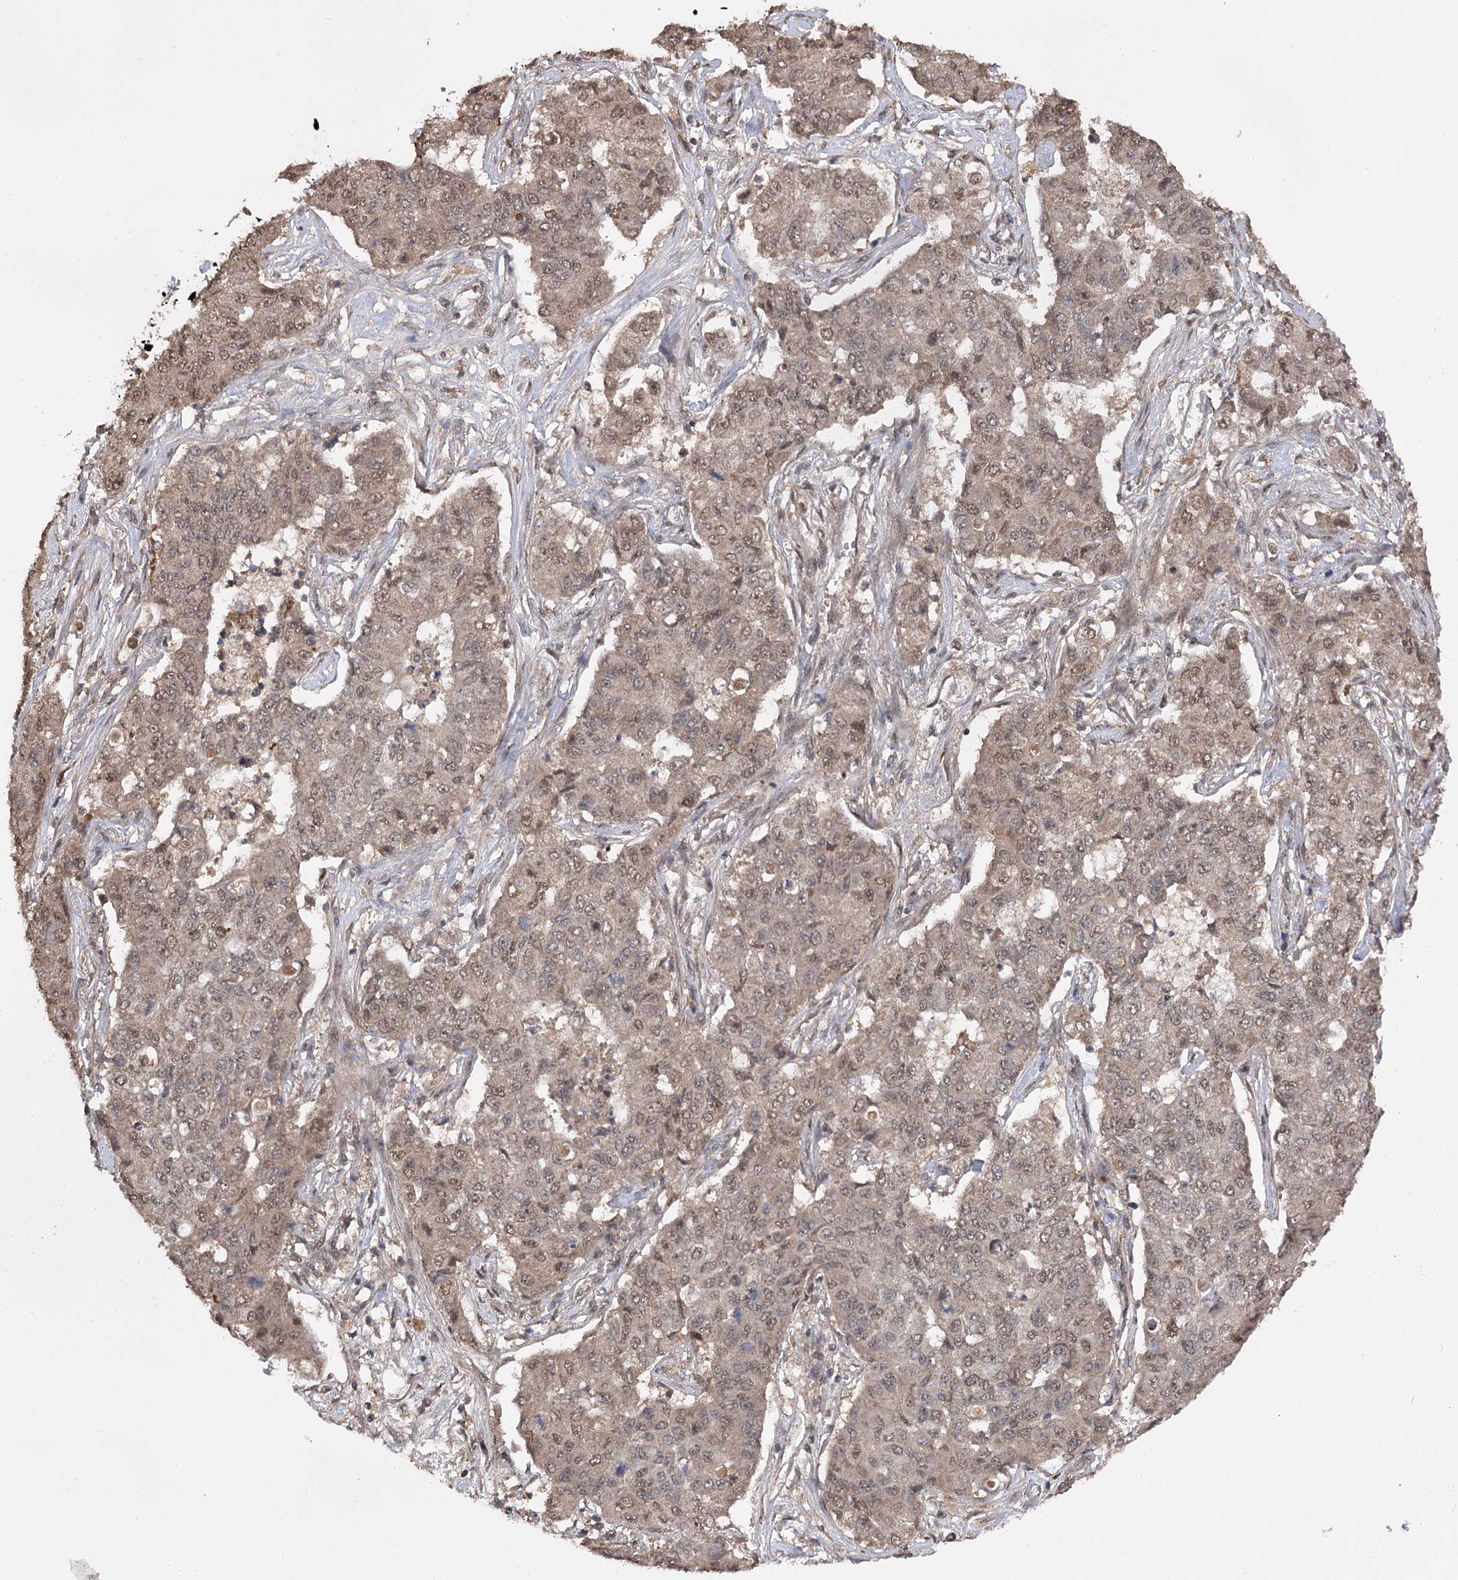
{"staining": {"intensity": "moderate", "quantity": ">75%", "location": "cytoplasmic/membranous,nuclear"}, "tissue": "lung cancer", "cell_type": "Tumor cells", "image_type": "cancer", "snomed": [{"axis": "morphology", "description": "Squamous cell carcinoma, NOS"}, {"axis": "topography", "description": "Lung"}], "caption": "Immunohistochemistry histopathology image of neoplastic tissue: human lung squamous cell carcinoma stained using immunohistochemistry (IHC) displays medium levels of moderate protein expression localized specifically in the cytoplasmic/membranous and nuclear of tumor cells, appearing as a cytoplasmic/membranous and nuclear brown color.", "gene": "TENM2", "patient": {"sex": "male", "age": 74}}